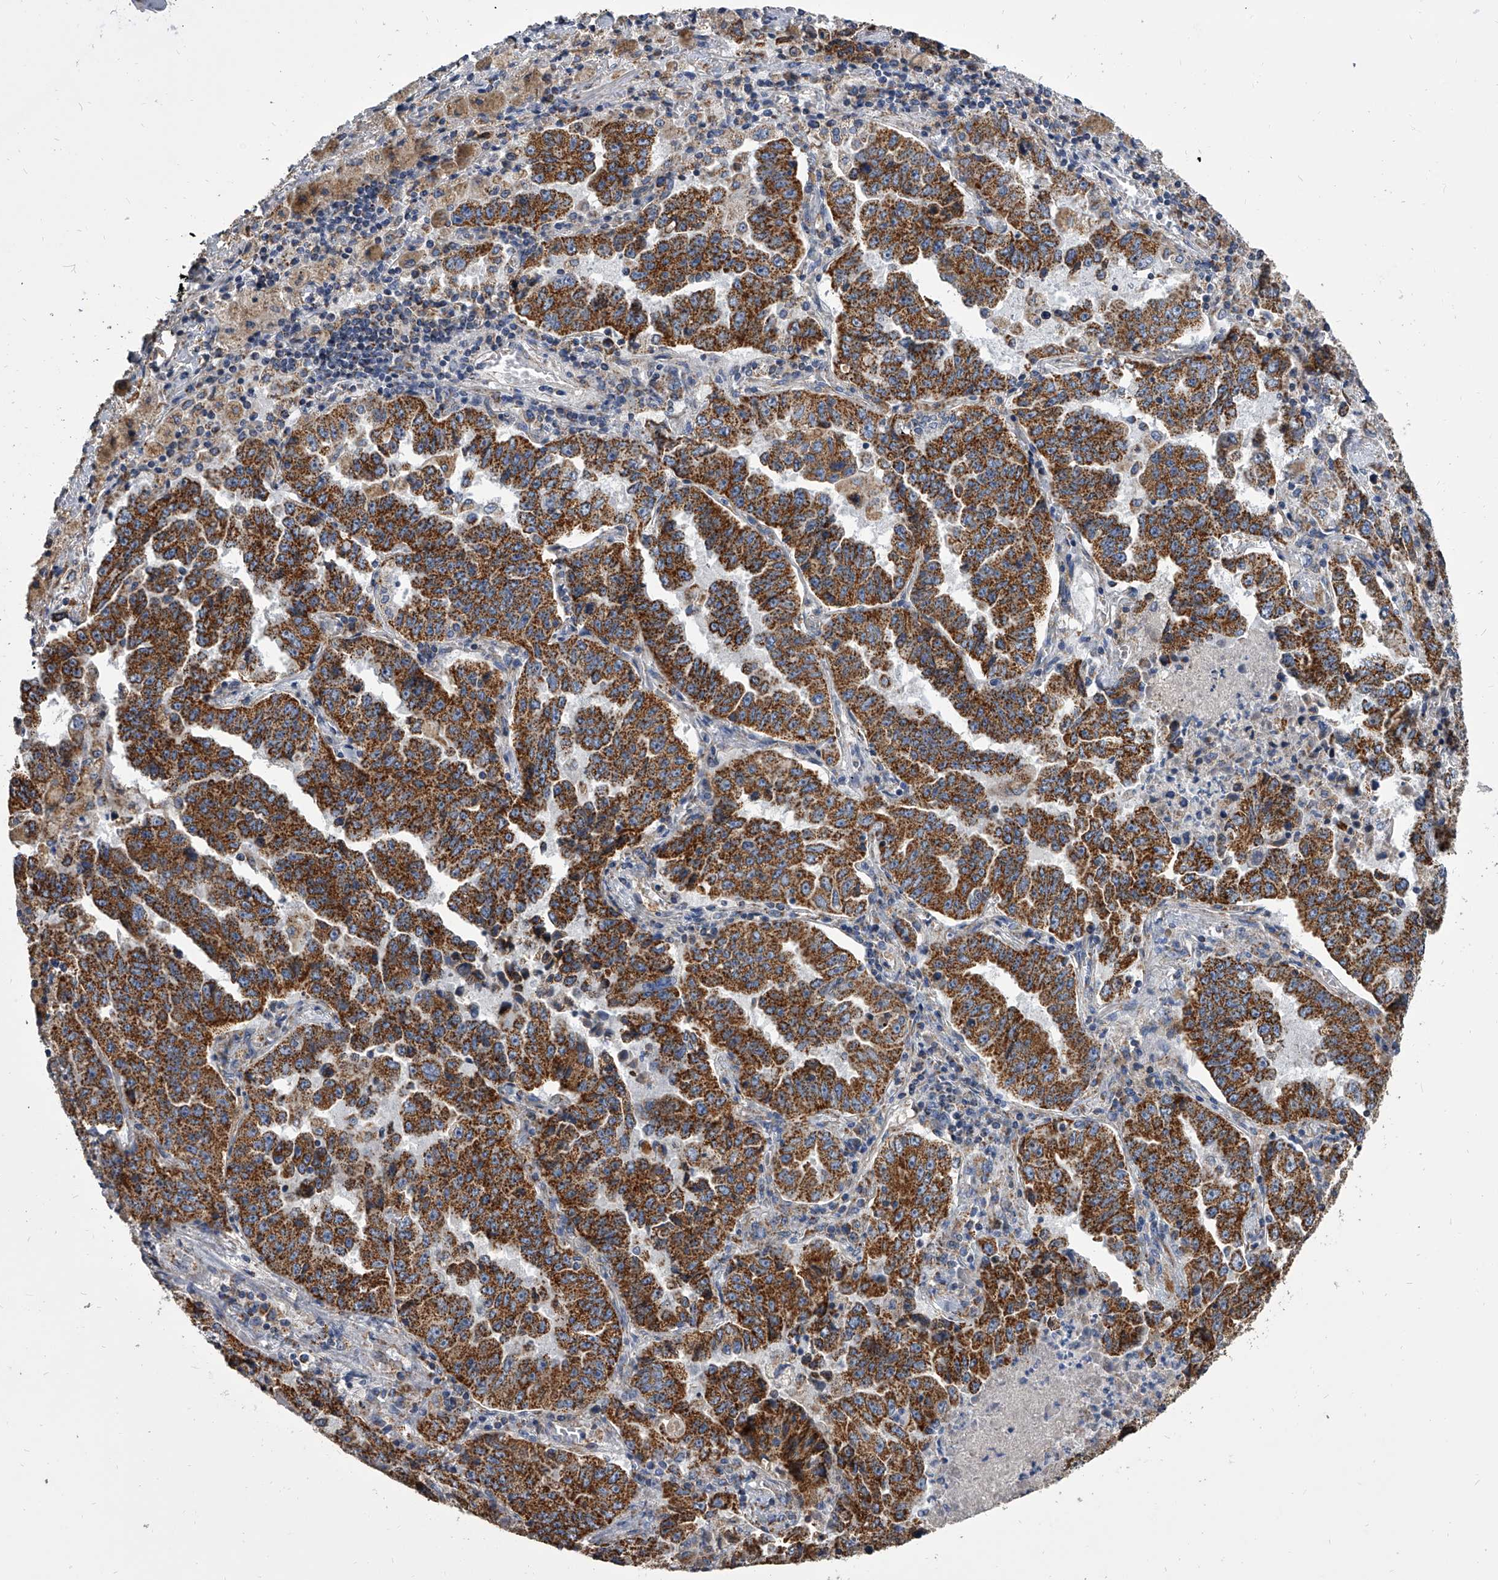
{"staining": {"intensity": "strong", "quantity": ">75%", "location": "cytoplasmic/membranous"}, "tissue": "lung cancer", "cell_type": "Tumor cells", "image_type": "cancer", "snomed": [{"axis": "morphology", "description": "Adenocarcinoma, NOS"}, {"axis": "topography", "description": "Lung"}], "caption": "Immunohistochemistry histopathology image of neoplastic tissue: human adenocarcinoma (lung) stained using immunohistochemistry shows high levels of strong protein expression localized specifically in the cytoplasmic/membranous of tumor cells, appearing as a cytoplasmic/membranous brown color.", "gene": "MRPL28", "patient": {"sex": "female", "age": 51}}